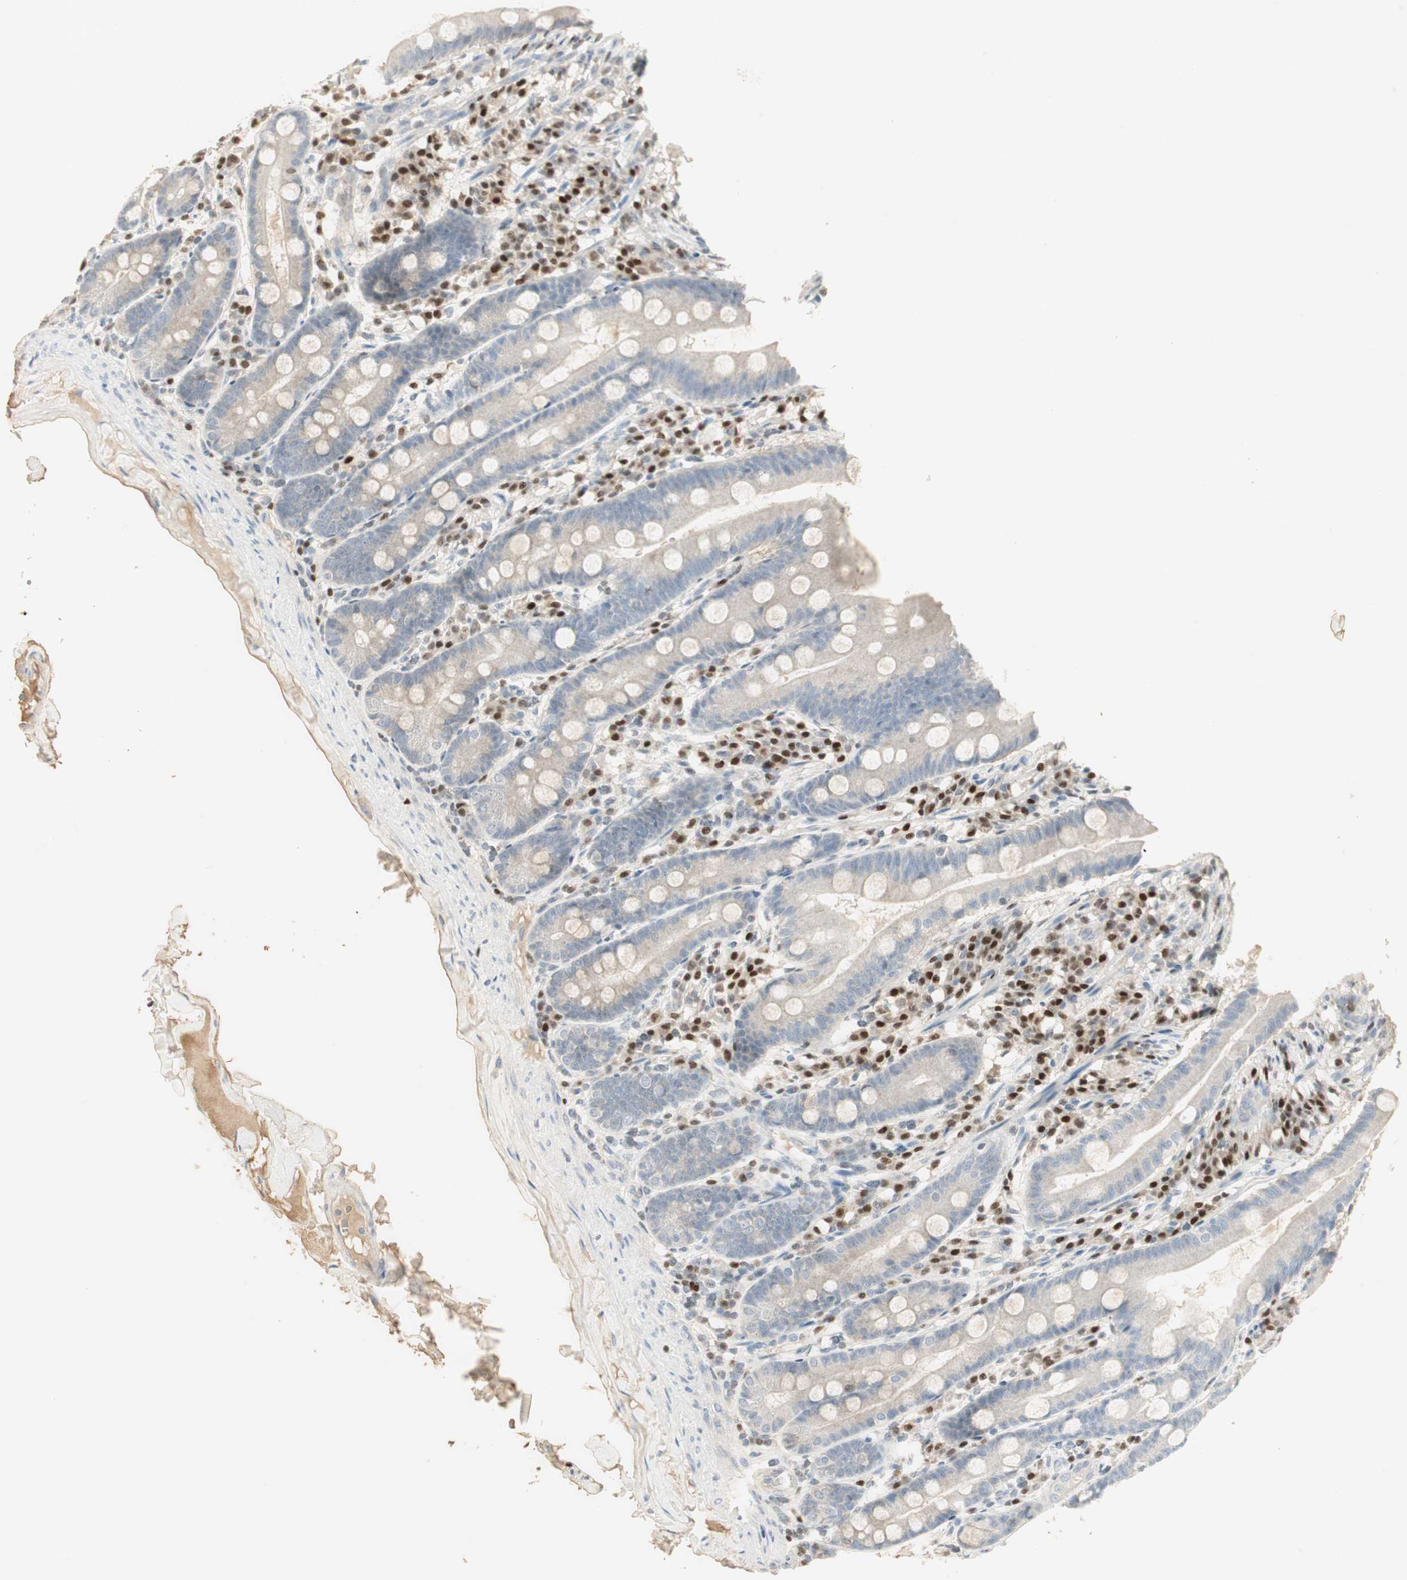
{"staining": {"intensity": "weak", "quantity": "<25%", "location": "cytoplasmic/membranous"}, "tissue": "duodenum", "cell_type": "Glandular cells", "image_type": "normal", "snomed": [{"axis": "morphology", "description": "Normal tissue, NOS"}, {"axis": "topography", "description": "Duodenum"}], "caption": "DAB (3,3'-diaminobenzidine) immunohistochemical staining of unremarkable human duodenum reveals no significant positivity in glandular cells.", "gene": "RUNX2", "patient": {"sex": "male", "age": 50}}